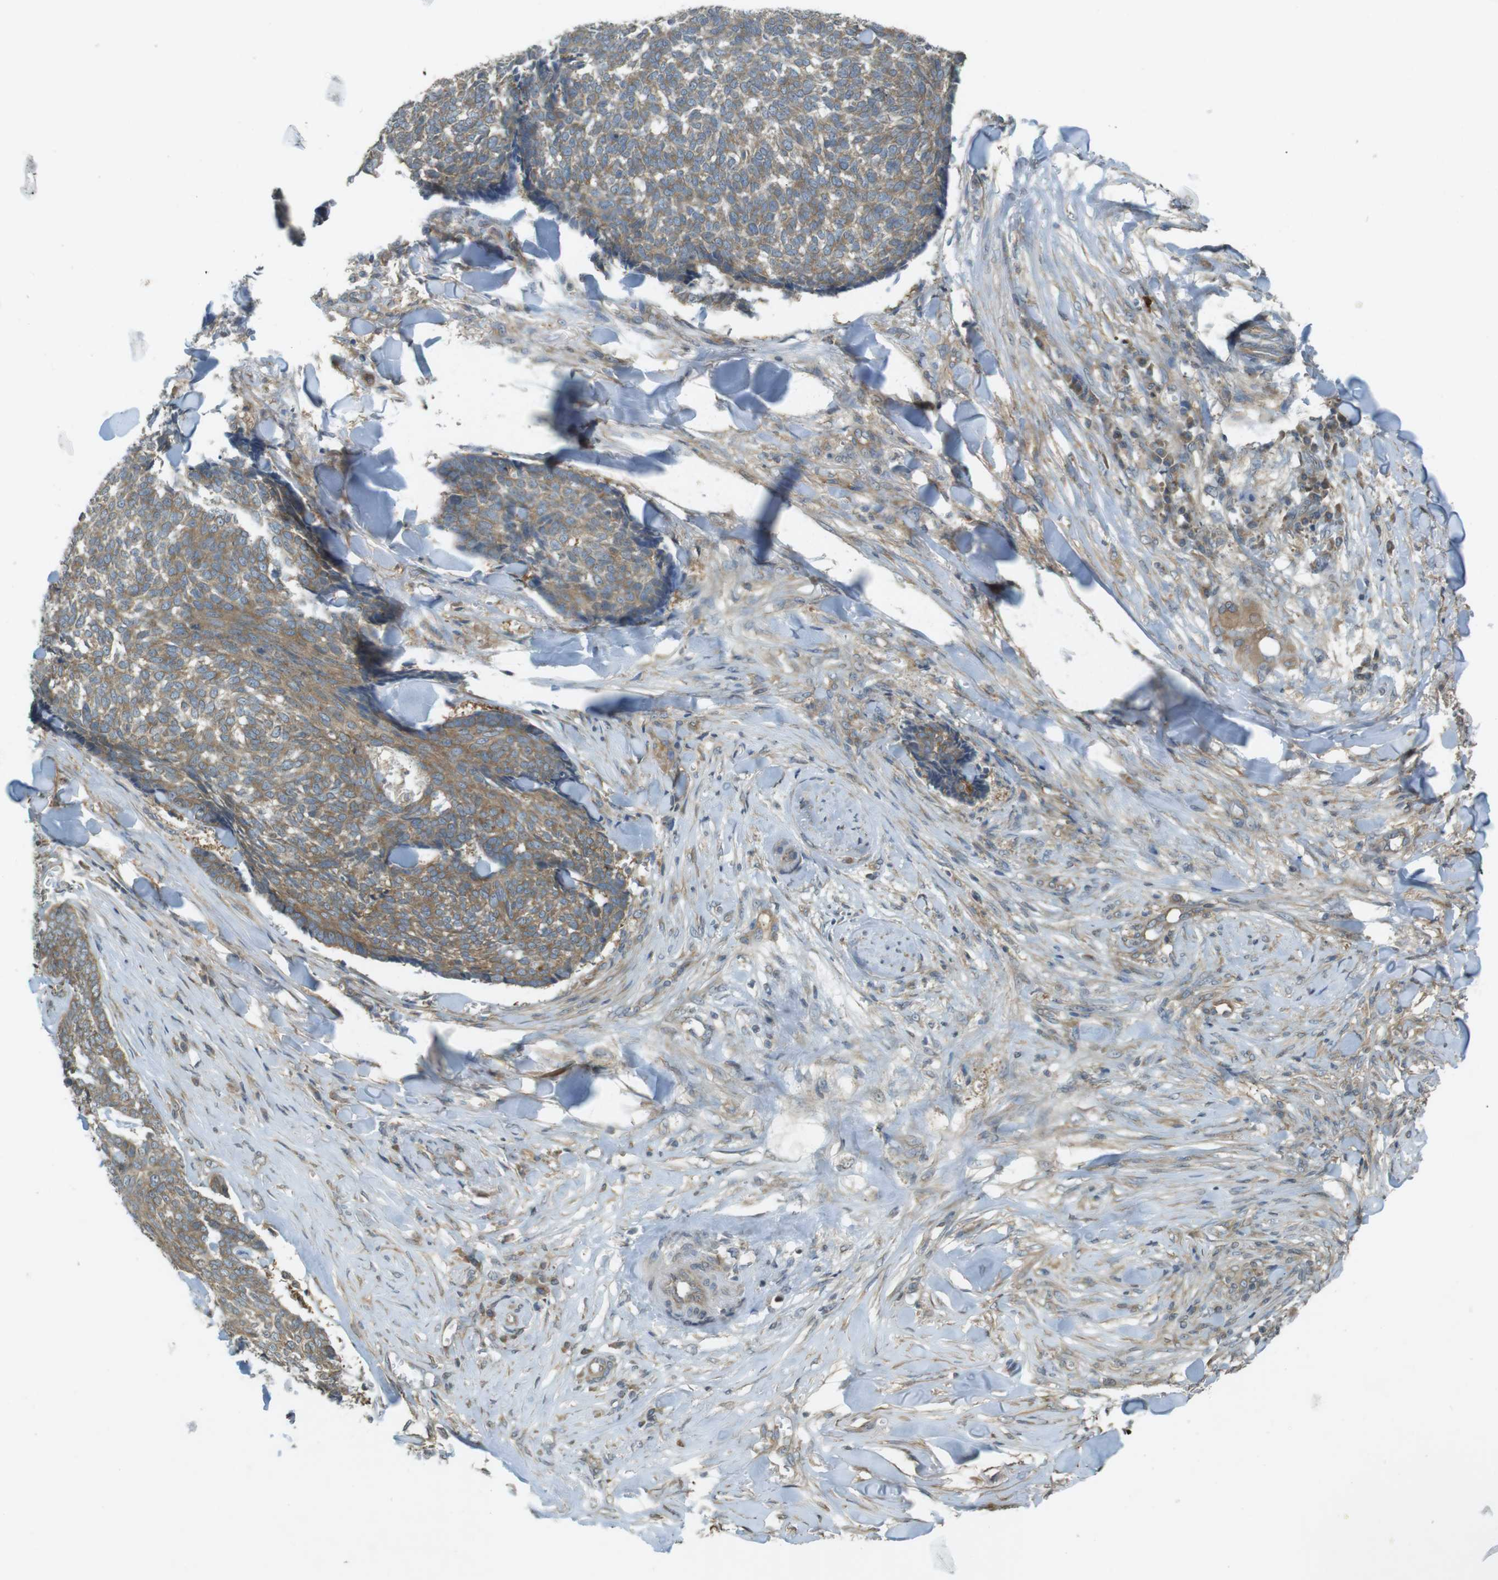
{"staining": {"intensity": "moderate", "quantity": ">75%", "location": "cytoplasmic/membranous"}, "tissue": "skin cancer", "cell_type": "Tumor cells", "image_type": "cancer", "snomed": [{"axis": "morphology", "description": "Basal cell carcinoma"}, {"axis": "topography", "description": "Skin"}], "caption": "A histopathology image of skin cancer stained for a protein shows moderate cytoplasmic/membranous brown staining in tumor cells.", "gene": "KIF5B", "patient": {"sex": "male", "age": 84}}